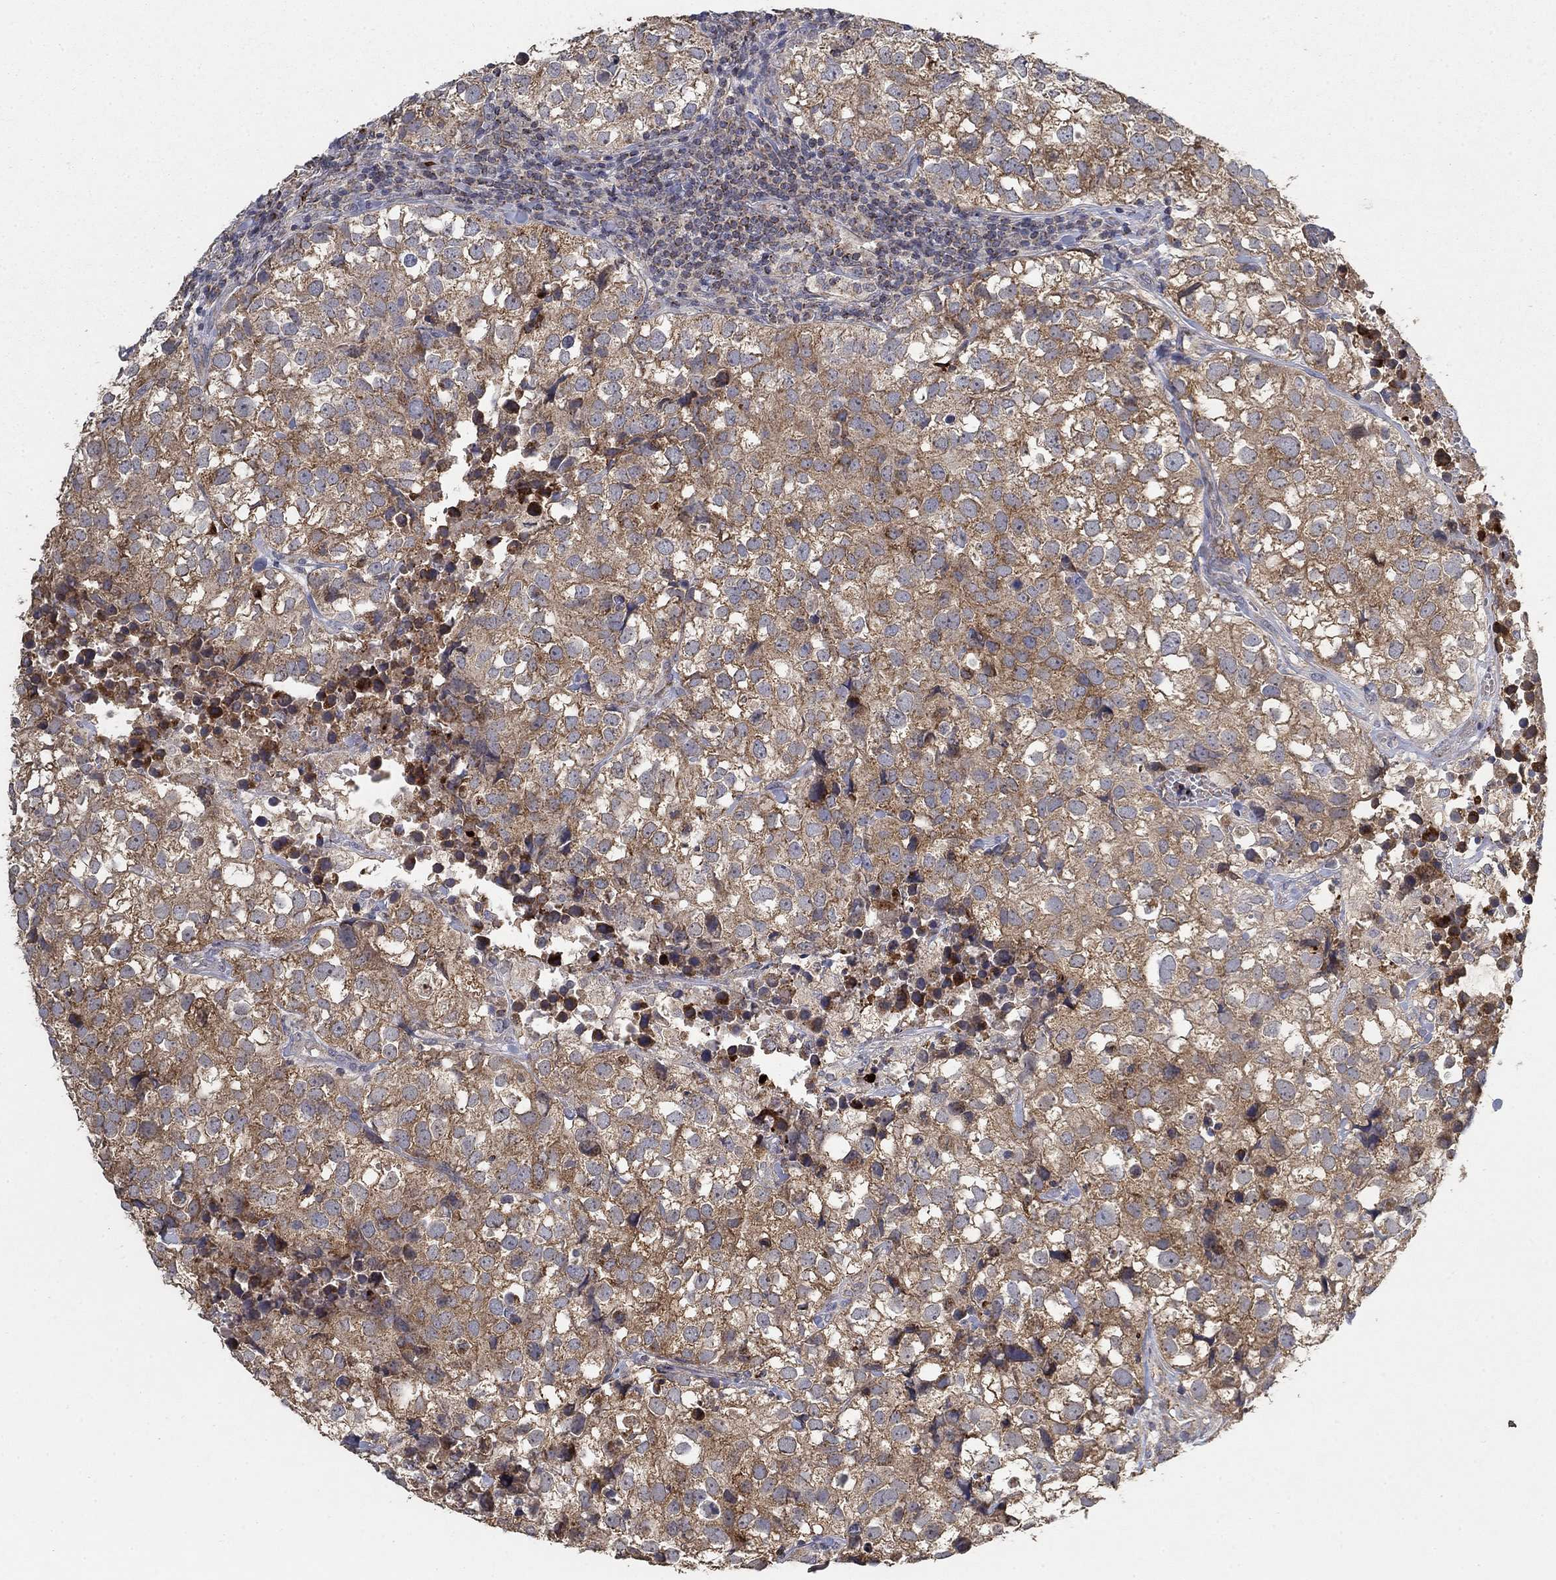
{"staining": {"intensity": "moderate", "quantity": ">75%", "location": "cytoplasmic/membranous"}, "tissue": "breast cancer", "cell_type": "Tumor cells", "image_type": "cancer", "snomed": [{"axis": "morphology", "description": "Duct carcinoma"}, {"axis": "topography", "description": "Breast"}], "caption": "Breast cancer stained with IHC shows moderate cytoplasmic/membranous expression in about >75% of tumor cells.", "gene": "GPSM1", "patient": {"sex": "female", "age": 30}}